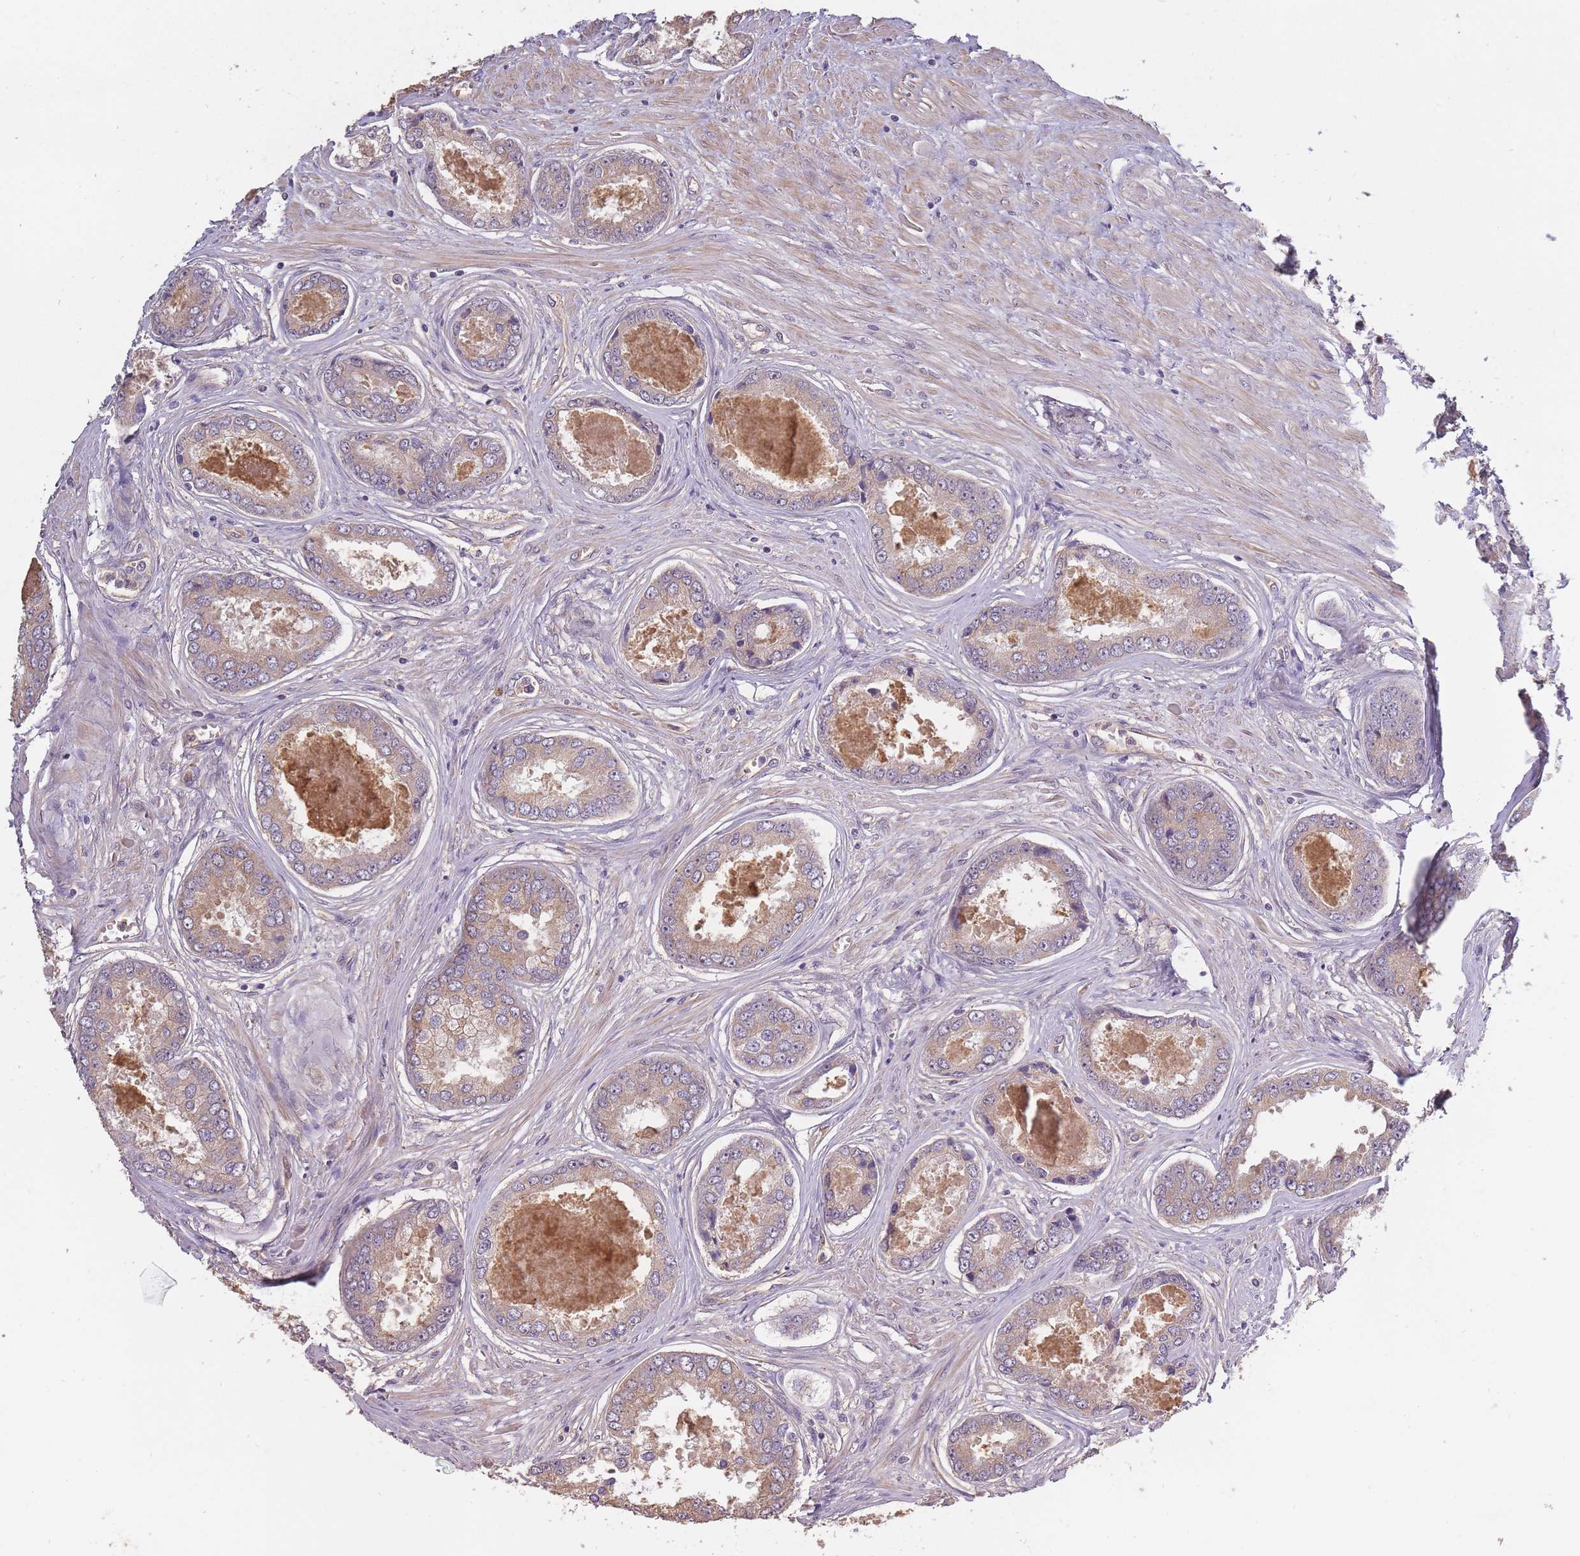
{"staining": {"intensity": "weak", "quantity": ">75%", "location": "cytoplasmic/membranous"}, "tissue": "prostate cancer", "cell_type": "Tumor cells", "image_type": "cancer", "snomed": [{"axis": "morphology", "description": "Adenocarcinoma, Low grade"}, {"axis": "topography", "description": "Prostate"}], "caption": "Protein expression by IHC displays weak cytoplasmic/membranous expression in about >75% of tumor cells in prostate cancer (adenocarcinoma (low-grade)).", "gene": "KIAA1755", "patient": {"sex": "male", "age": 68}}